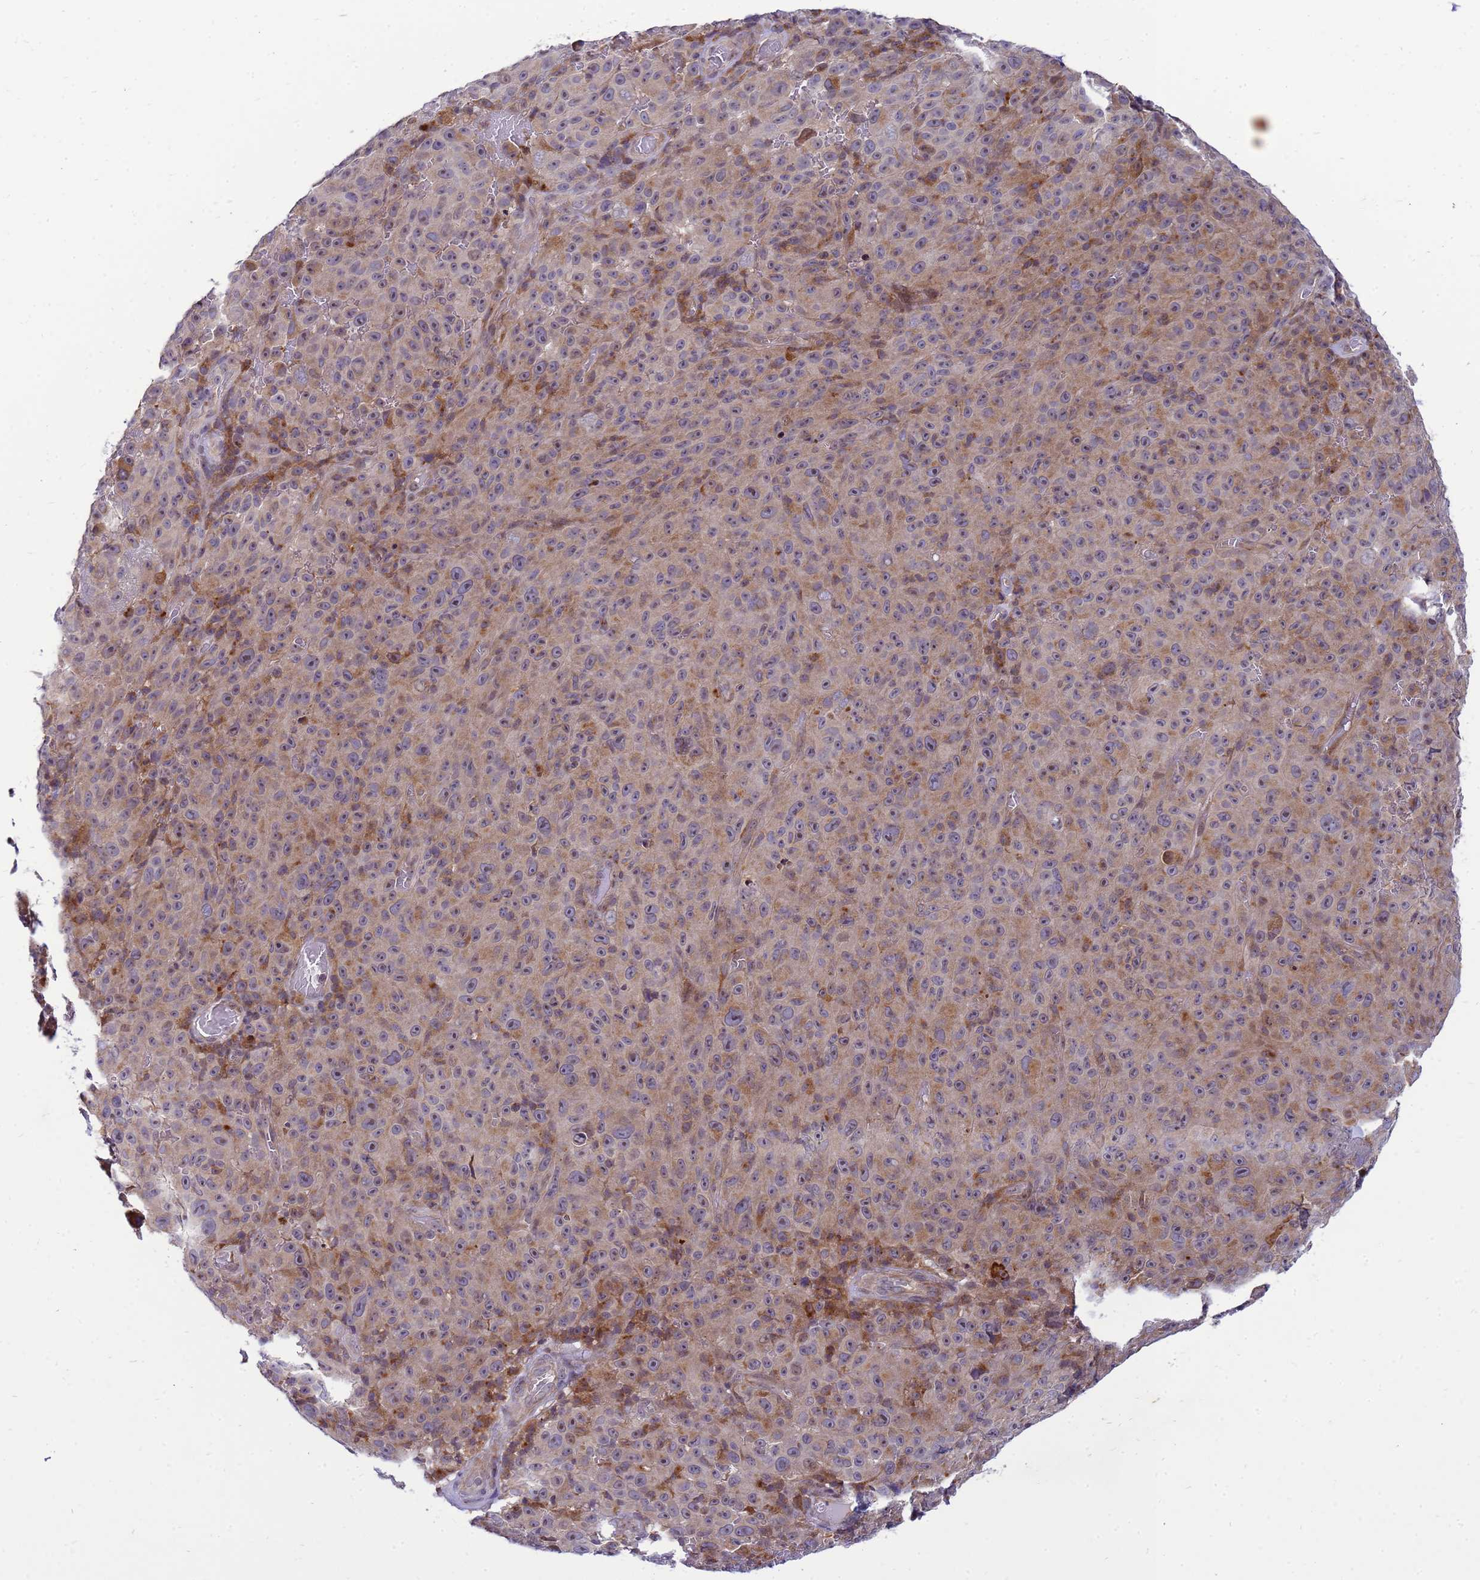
{"staining": {"intensity": "moderate", "quantity": ">75%", "location": "cytoplasmic/membranous"}, "tissue": "melanoma", "cell_type": "Tumor cells", "image_type": "cancer", "snomed": [{"axis": "morphology", "description": "Malignant melanoma, NOS"}, {"axis": "topography", "description": "Skin"}], "caption": "A medium amount of moderate cytoplasmic/membranous staining is present in approximately >75% of tumor cells in melanoma tissue.", "gene": "C12orf43", "patient": {"sex": "female", "age": 82}}